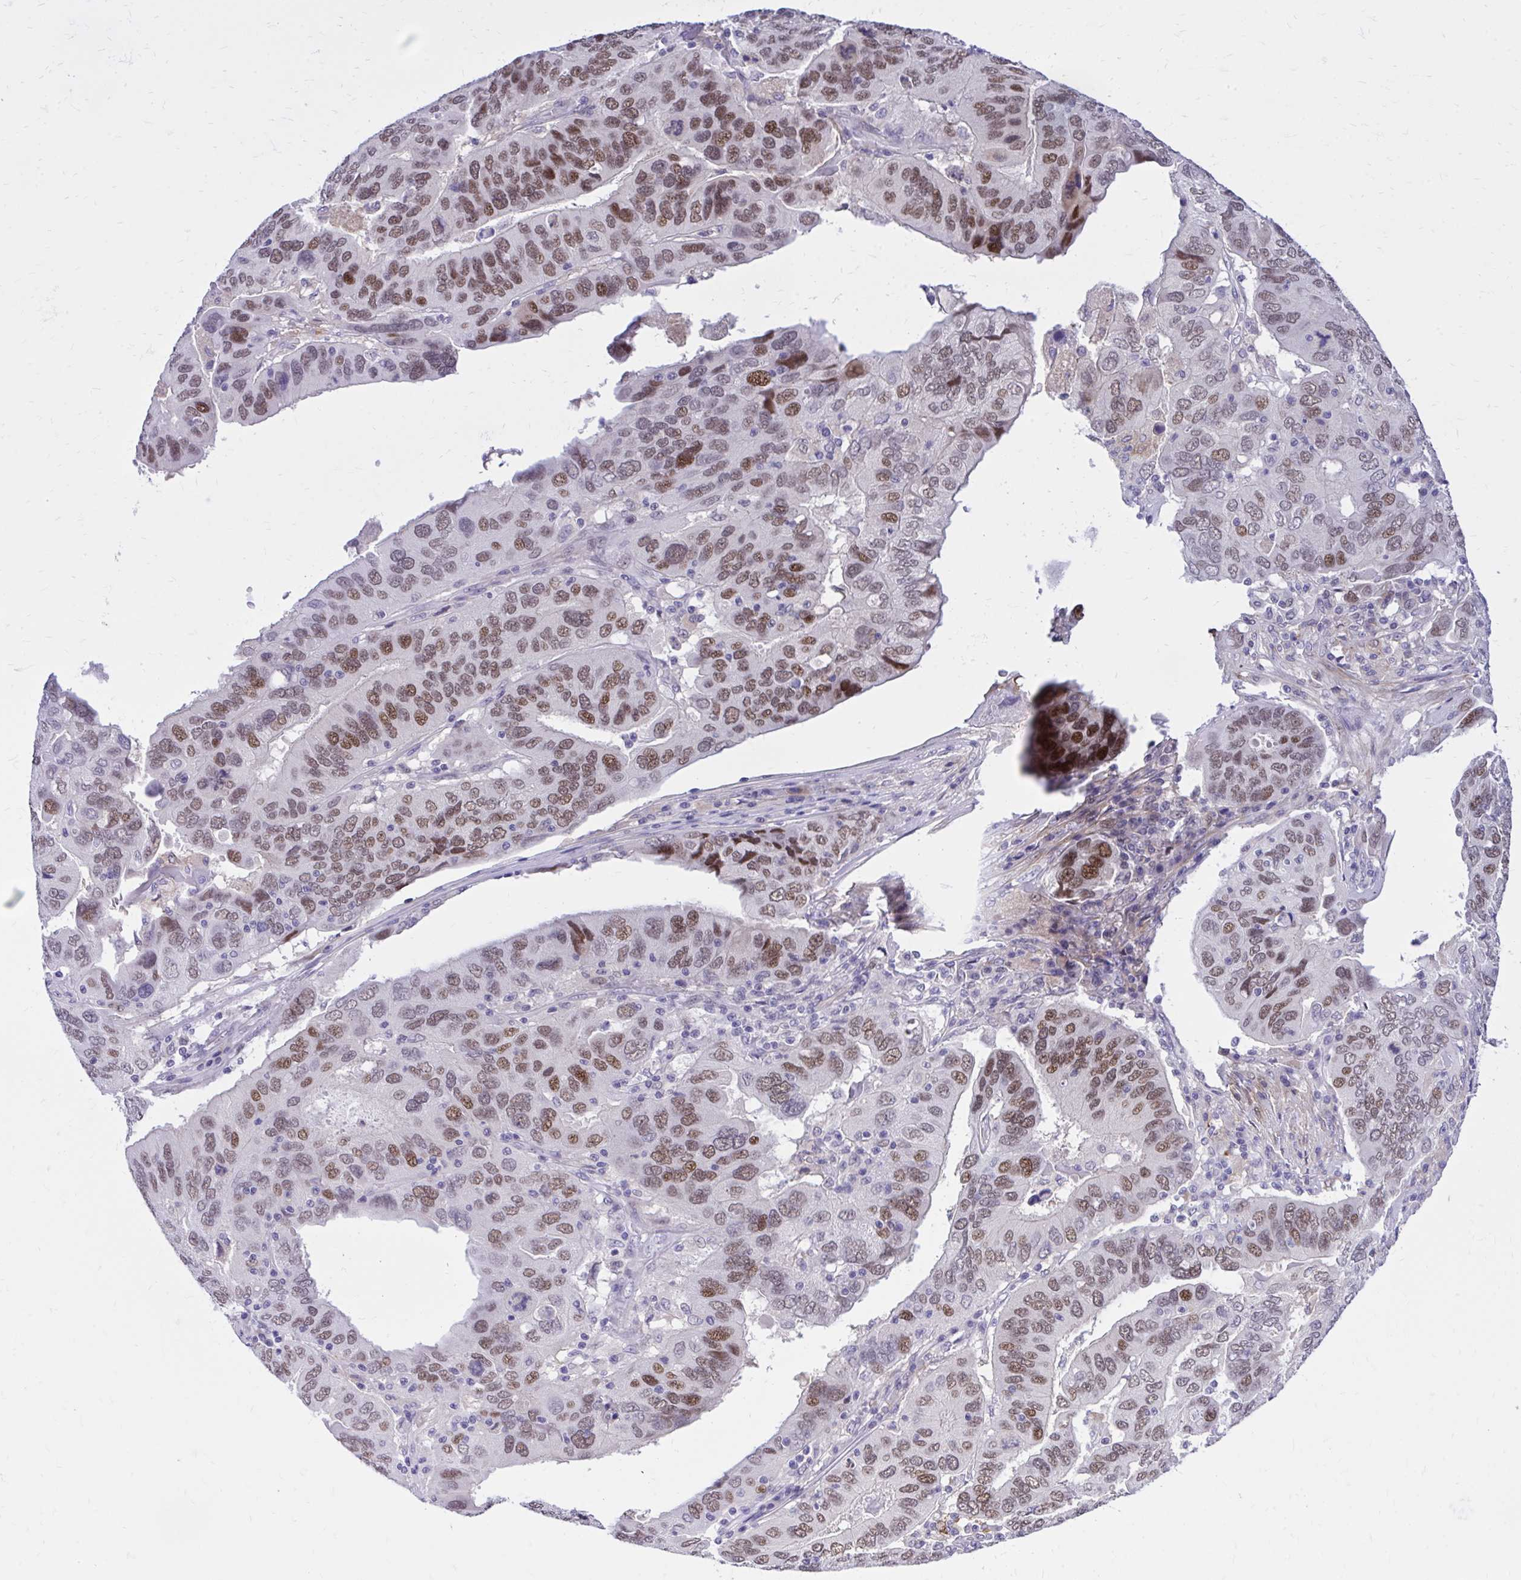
{"staining": {"intensity": "moderate", "quantity": ">75%", "location": "nuclear"}, "tissue": "ovarian cancer", "cell_type": "Tumor cells", "image_type": "cancer", "snomed": [{"axis": "morphology", "description": "Cystadenocarcinoma, serous, NOS"}, {"axis": "topography", "description": "Ovary"}], "caption": "Immunohistochemistry staining of serous cystadenocarcinoma (ovarian), which displays medium levels of moderate nuclear positivity in approximately >75% of tumor cells indicating moderate nuclear protein staining. The staining was performed using DAB (3,3'-diaminobenzidine) (brown) for protein detection and nuclei were counterstained in hematoxylin (blue).", "gene": "ZBTB25", "patient": {"sex": "female", "age": 79}}